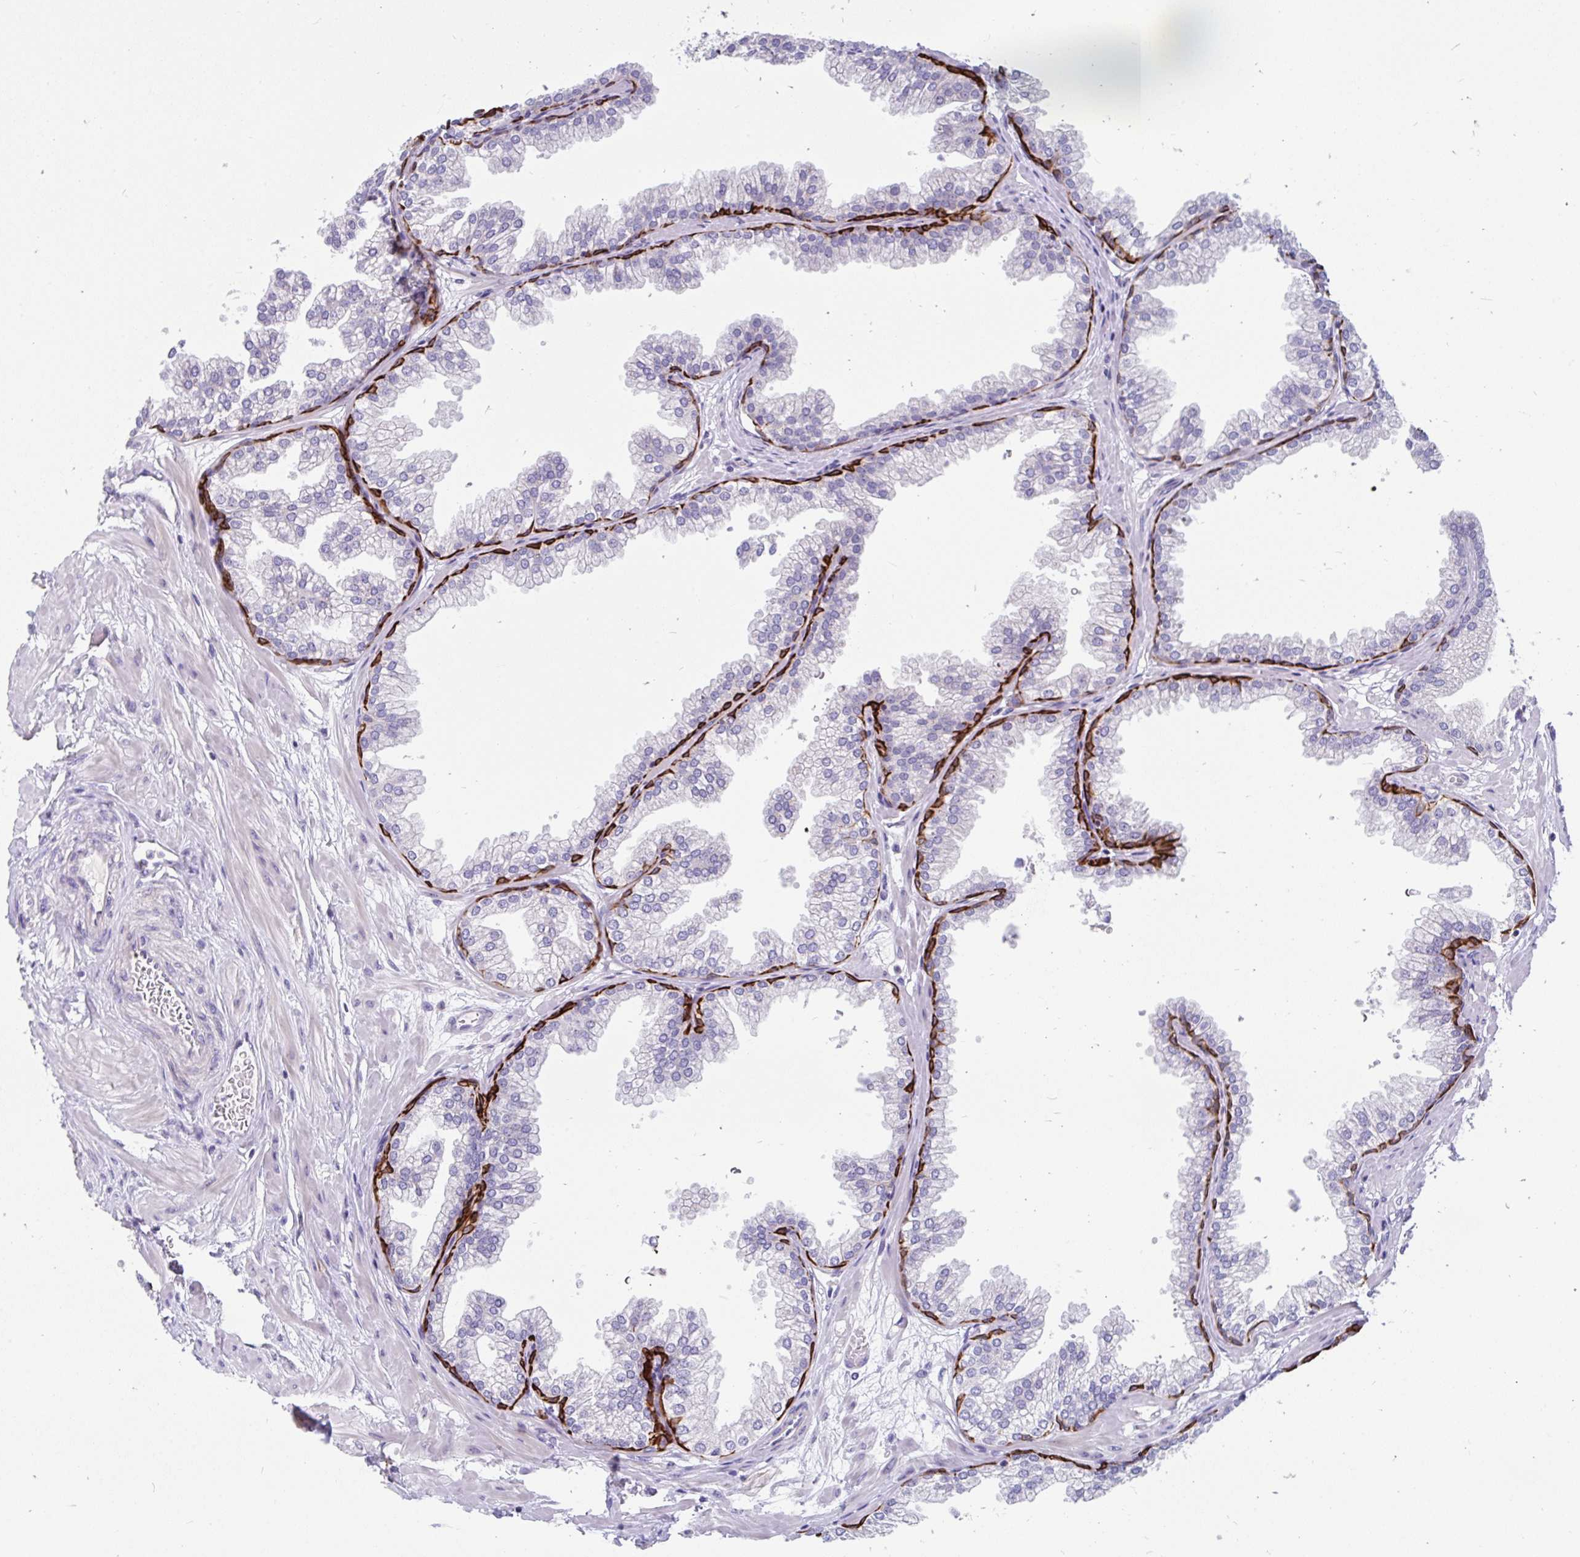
{"staining": {"intensity": "strong", "quantity": "<25%", "location": "cytoplasmic/membranous"}, "tissue": "prostate", "cell_type": "Glandular cells", "image_type": "normal", "snomed": [{"axis": "morphology", "description": "Normal tissue, NOS"}, {"axis": "topography", "description": "Prostate"}], "caption": "Protein analysis of benign prostate demonstrates strong cytoplasmic/membranous expression in about <25% of glandular cells. (Stains: DAB in brown, nuclei in blue, Microscopy: brightfield microscopy at high magnification).", "gene": "LRRC26", "patient": {"sex": "male", "age": 37}}